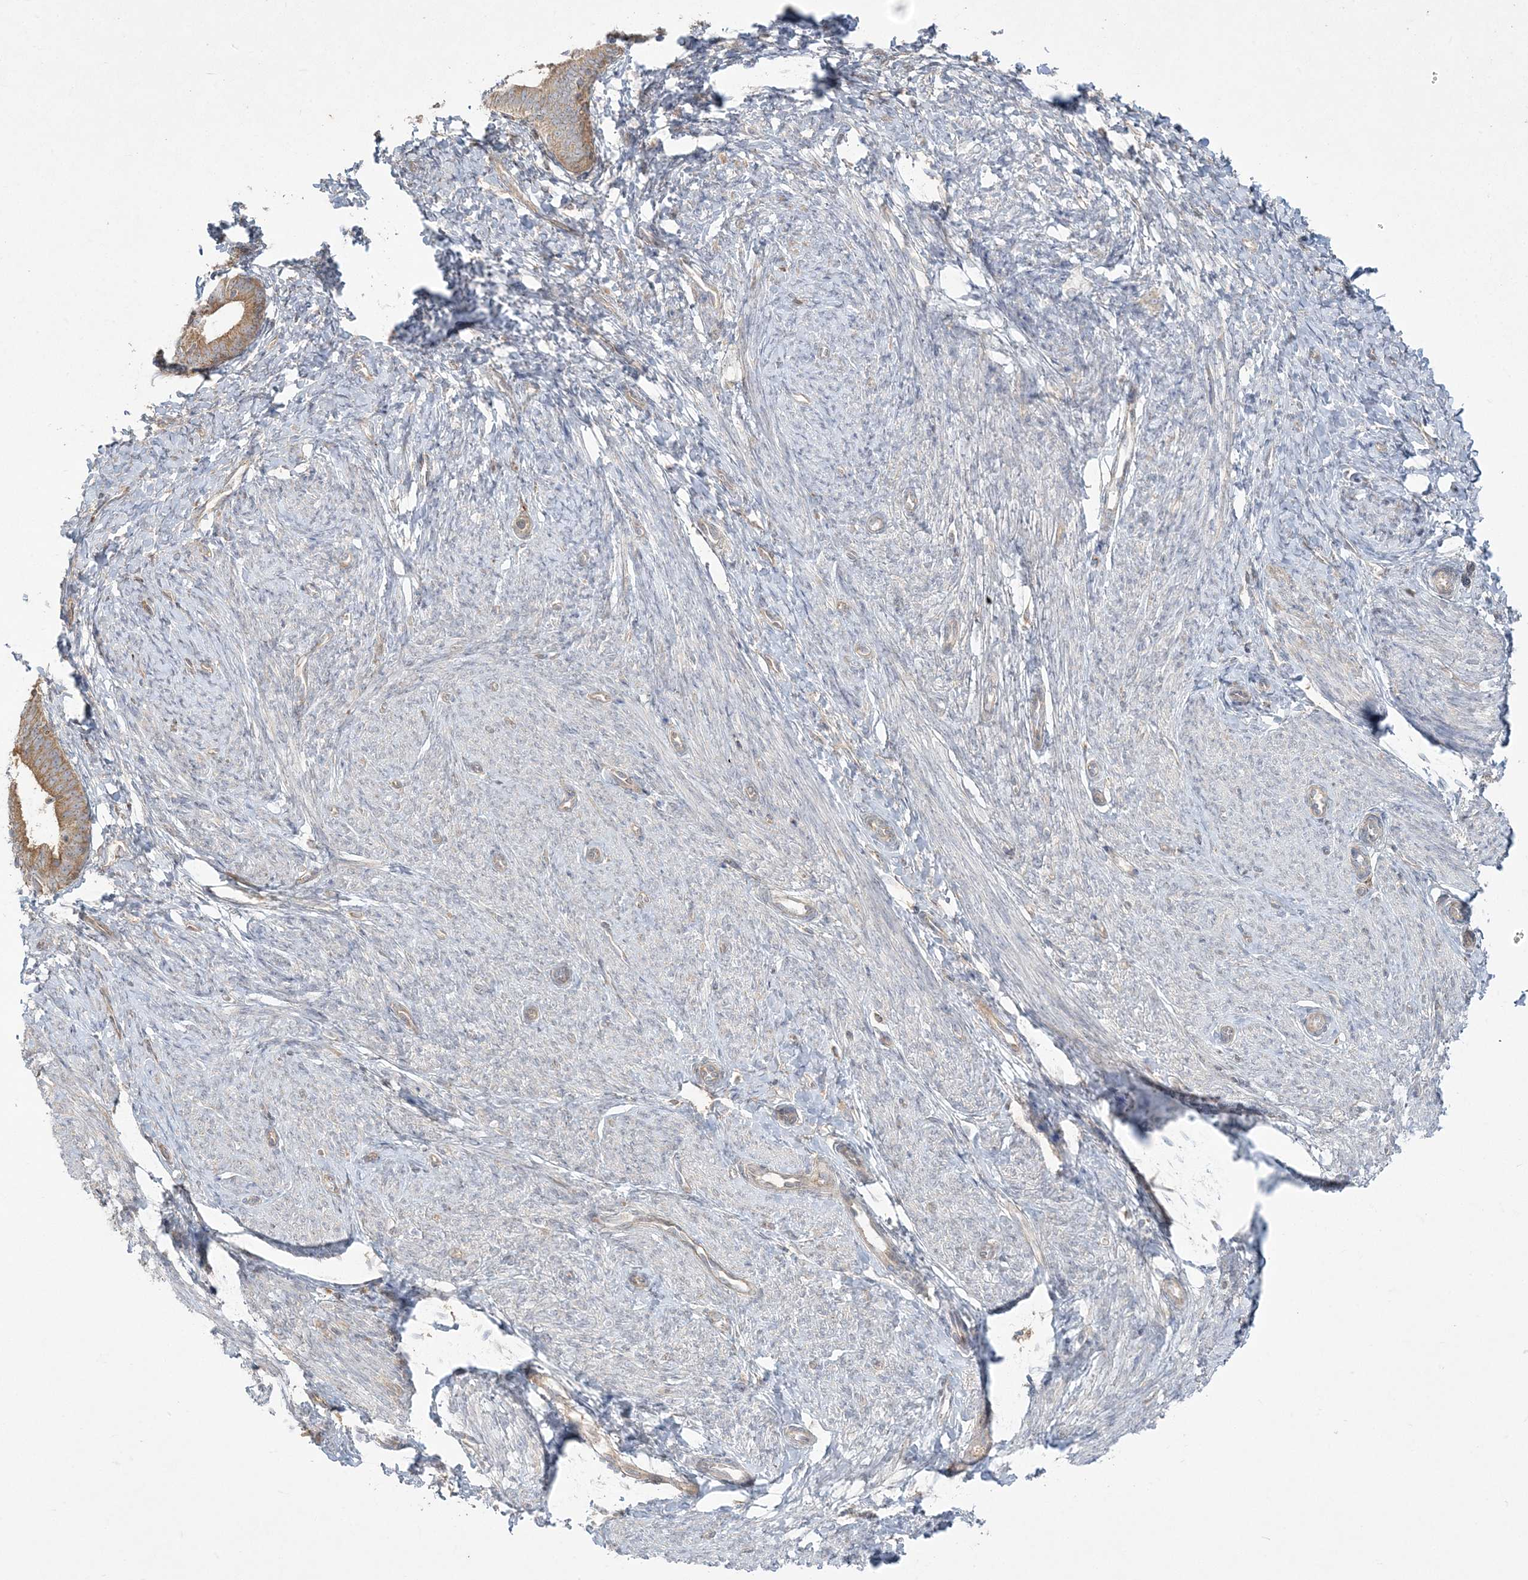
{"staining": {"intensity": "moderate", "quantity": "25%-75%", "location": "cytoplasmic/membranous"}, "tissue": "endometrium", "cell_type": "Cells in endometrial stroma", "image_type": "normal", "snomed": [{"axis": "morphology", "description": "Normal tissue, NOS"}, {"axis": "topography", "description": "Endometrium"}], "caption": "Unremarkable endometrium reveals moderate cytoplasmic/membranous positivity in about 25%-75% of cells in endometrial stroma (DAB (3,3'-diaminobenzidine) = brown stain, brightfield microscopy at high magnification)..", "gene": "ZC3H6", "patient": {"sex": "female", "age": 72}}